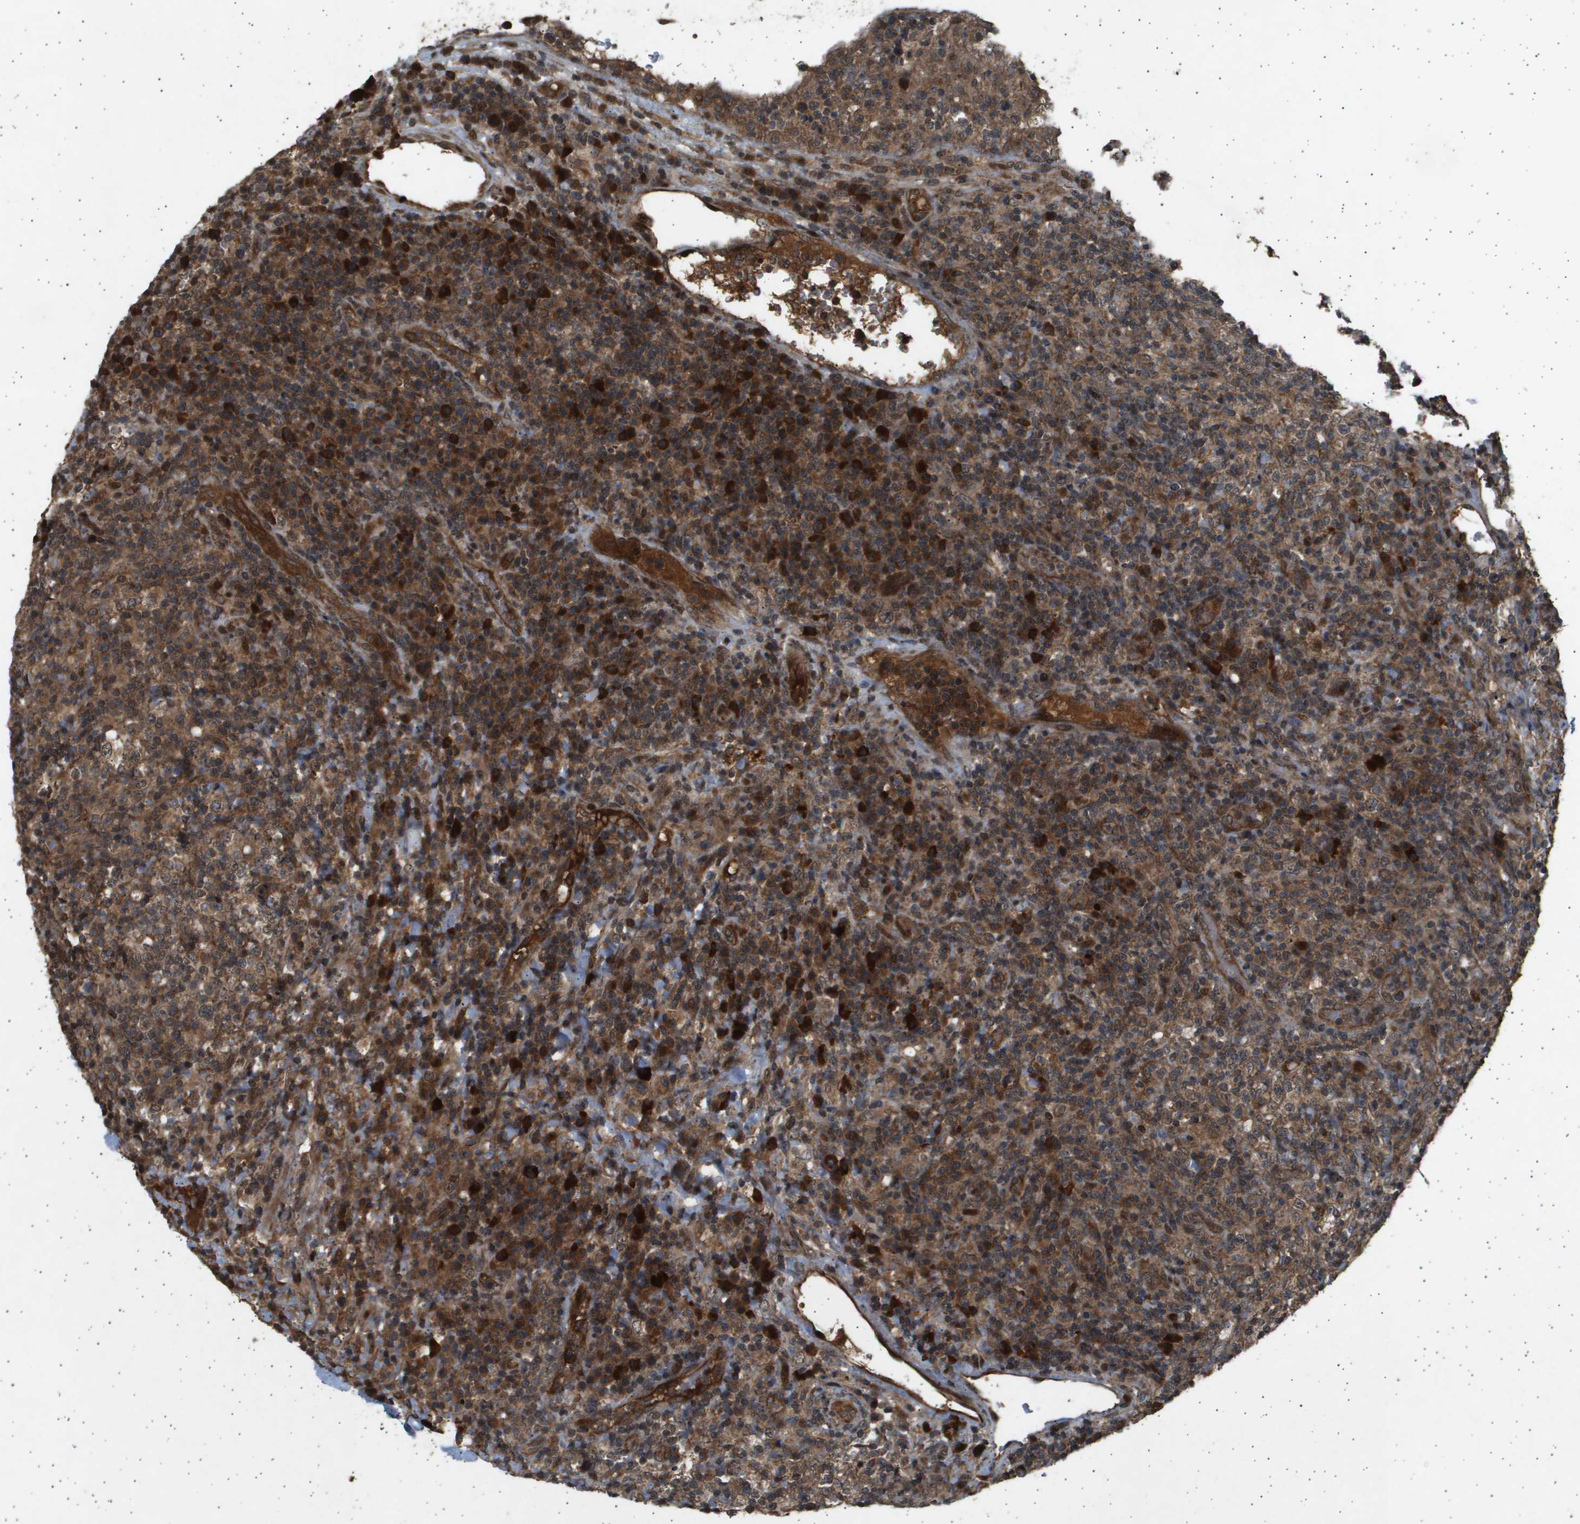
{"staining": {"intensity": "strong", "quantity": "25%-75%", "location": "cytoplasmic/membranous"}, "tissue": "lymphoma", "cell_type": "Tumor cells", "image_type": "cancer", "snomed": [{"axis": "morphology", "description": "Malignant lymphoma, non-Hodgkin's type, High grade"}, {"axis": "topography", "description": "Lymph node"}], "caption": "Immunohistochemical staining of lymphoma exhibits high levels of strong cytoplasmic/membranous expression in about 25%-75% of tumor cells. (Brightfield microscopy of DAB IHC at high magnification).", "gene": "TNRC6A", "patient": {"sex": "female", "age": 76}}